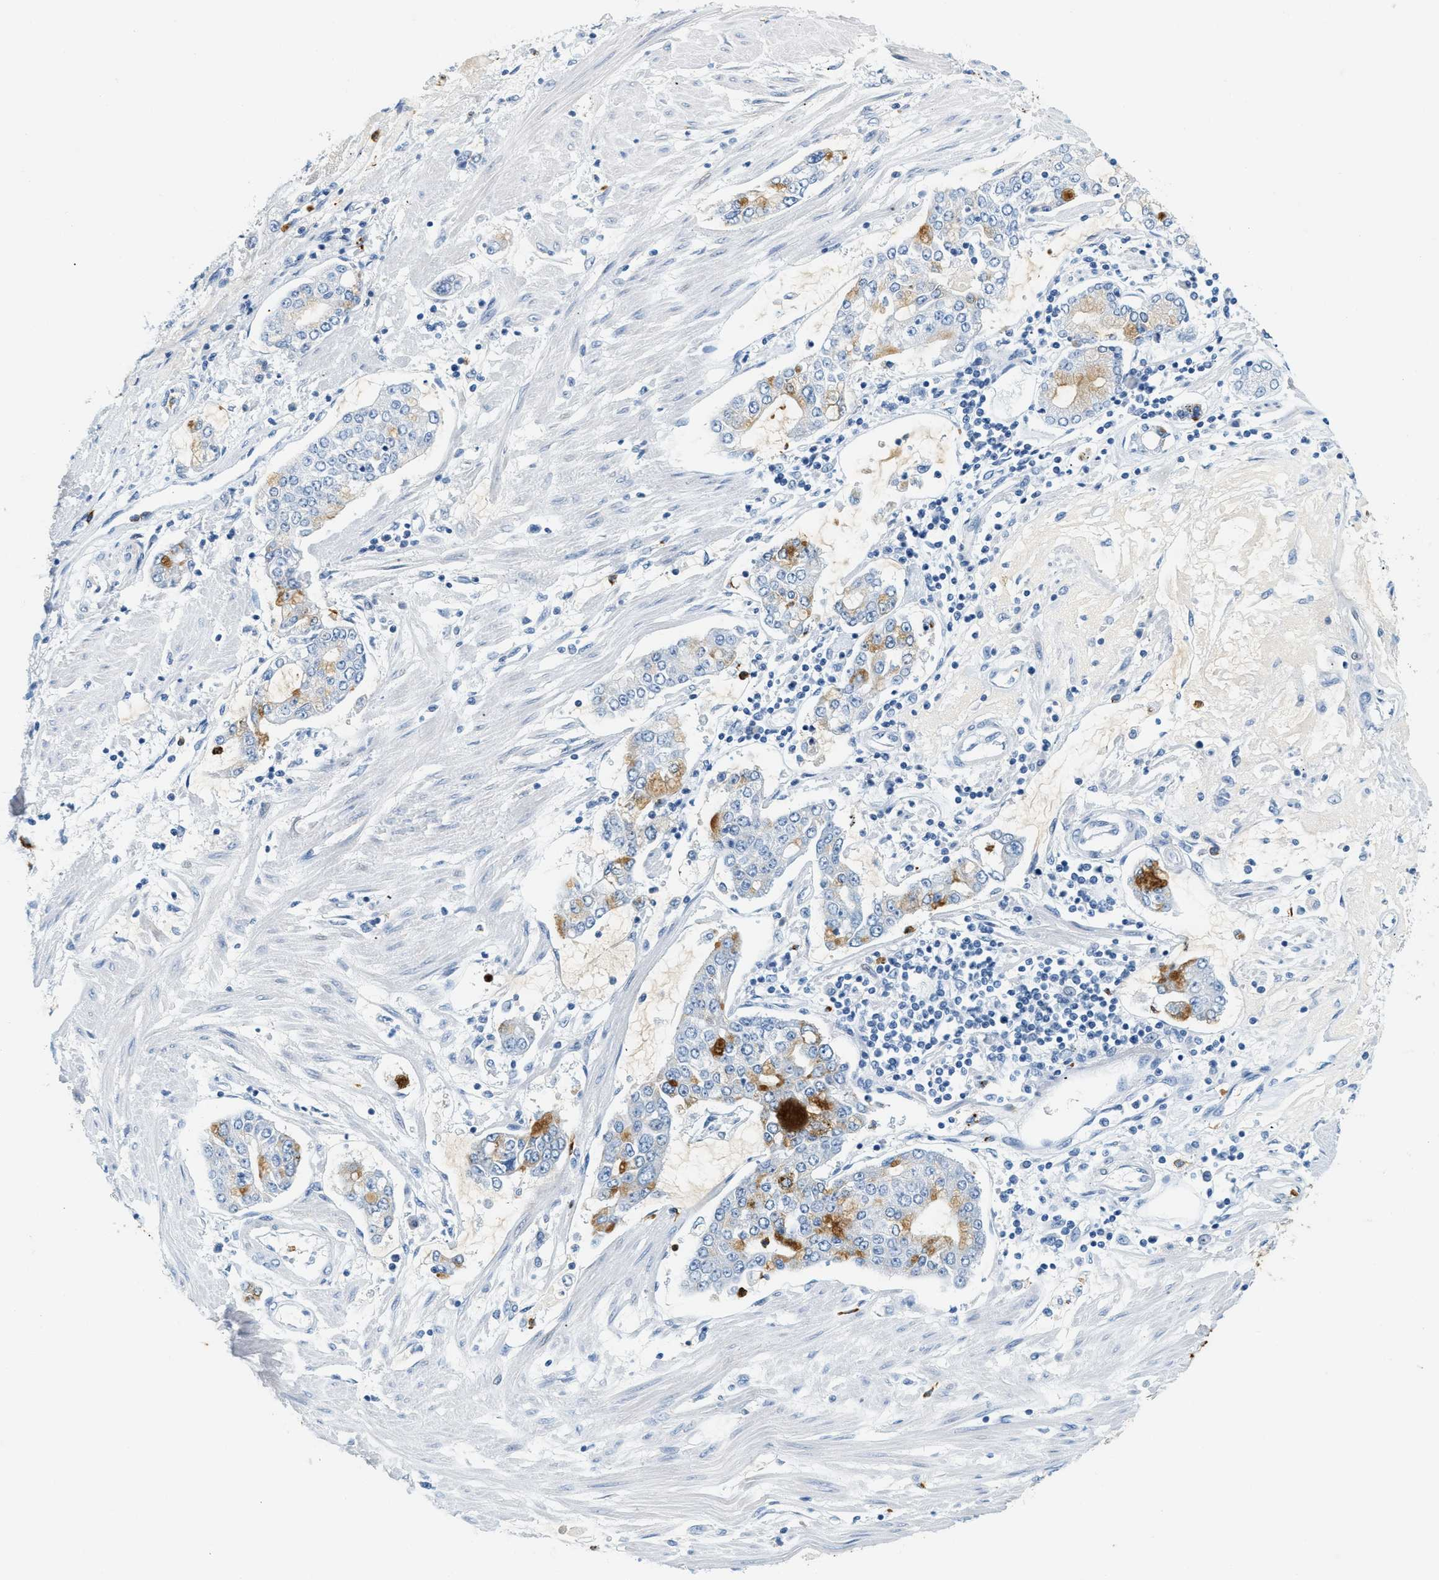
{"staining": {"intensity": "moderate", "quantity": "<25%", "location": "cytoplasmic/membranous"}, "tissue": "stomach cancer", "cell_type": "Tumor cells", "image_type": "cancer", "snomed": [{"axis": "morphology", "description": "Adenocarcinoma, NOS"}, {"axis": "topography", "description": "Stomach"}], "caption": "Stomach cancer (adenocarcinoma) tissue demonstrates moderate cytoplasmic/membranous staining in about <25% of tumor cells, visualized by immunohistochemistry. The staining is performed using DAB brown chromogen to label protein expression. The nuclei are counter-stained blue using hematoxylin.", "gene": "LCN2", "patient": {"sex": "male", "age": 76}}